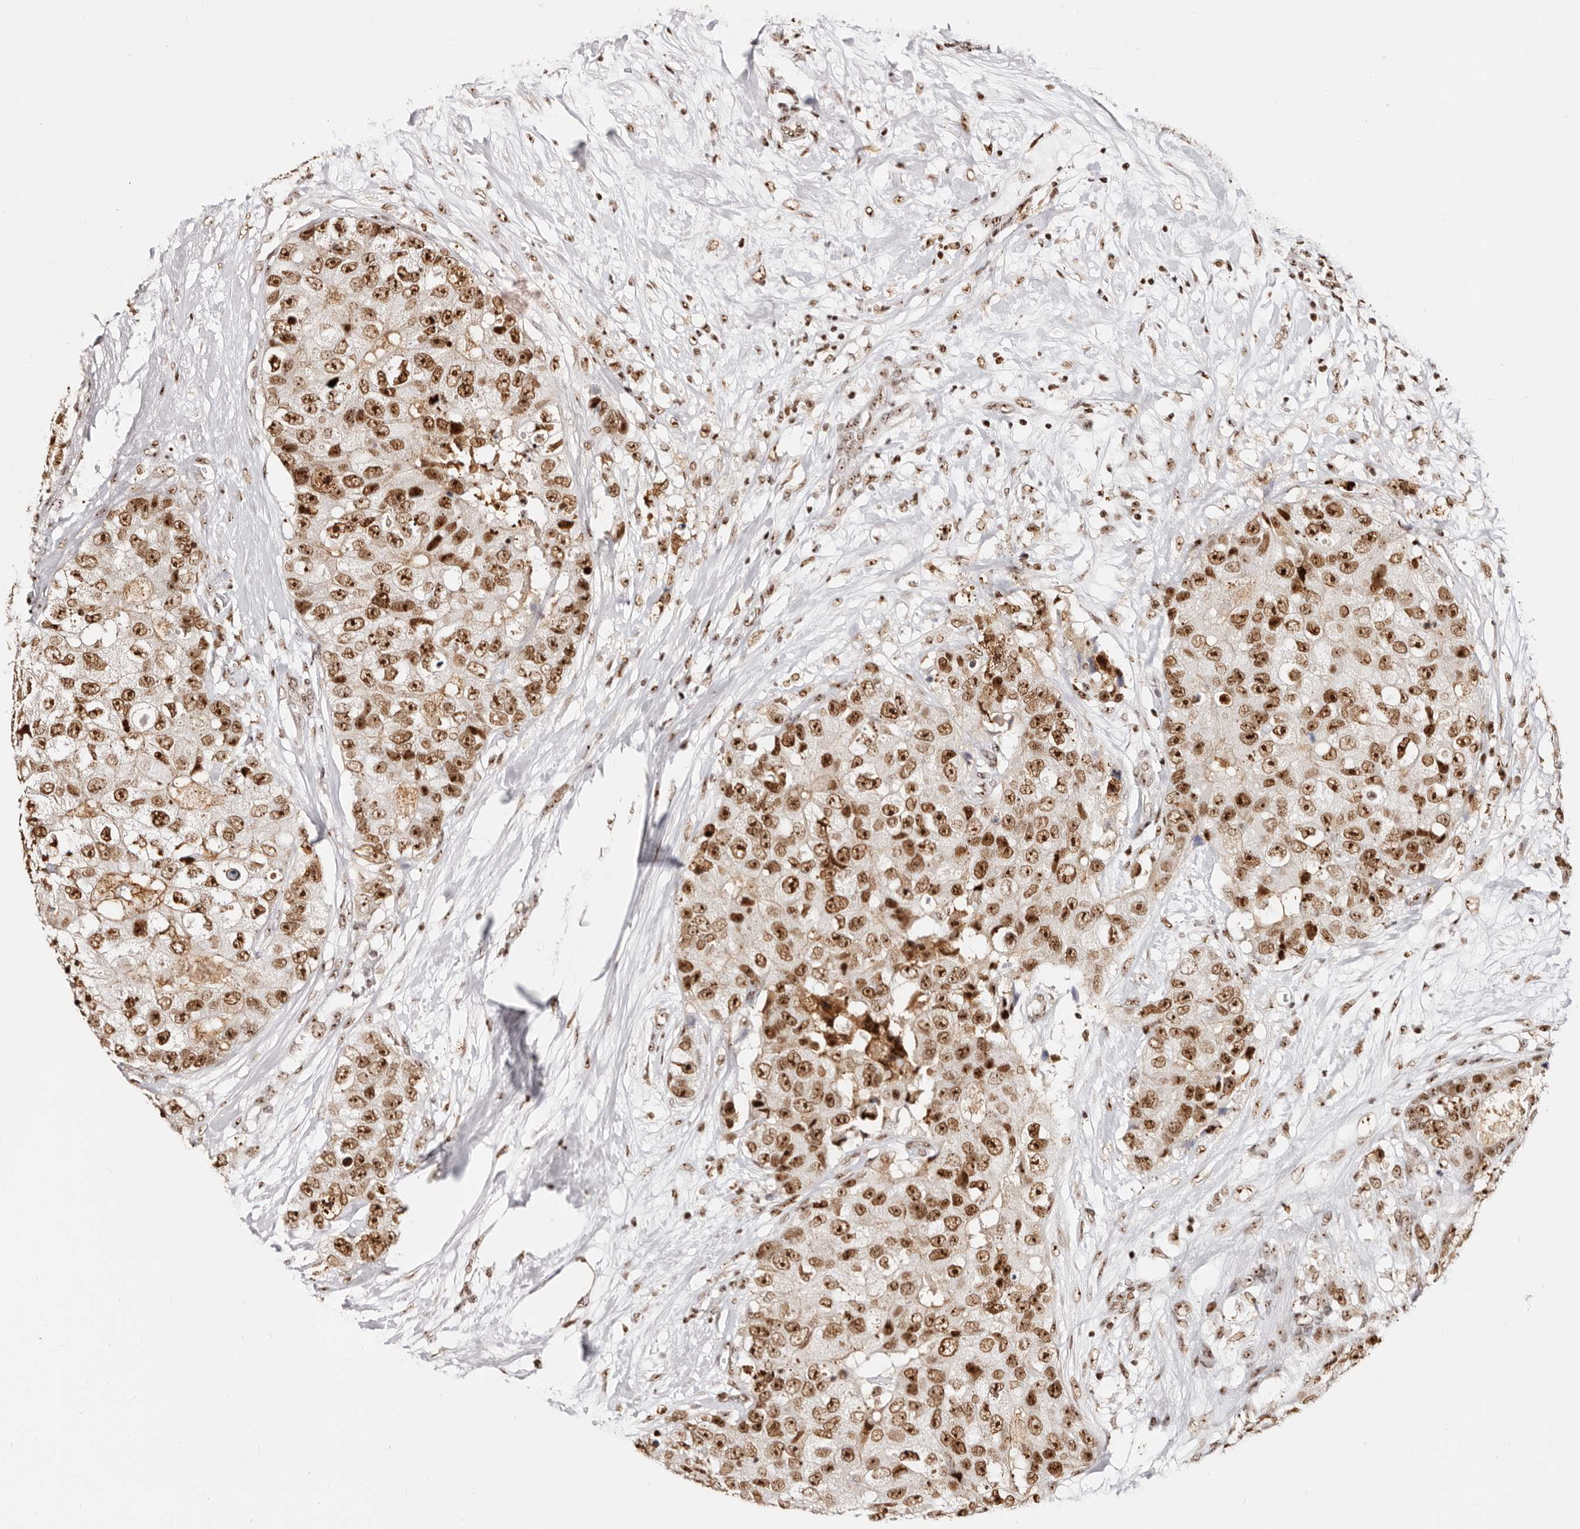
{"staining": {"intensity": "strong", "quantity": ">75%", "location": "nuclear"}, "tissue": "breast cancer", "cell_type": "Tumor cells", "image_type": "cancer", "snomed": [{"axis": "morphology", "description": "Duct carcinoma"}, {"axis": "topography", "description": "Breast"}], "caption": "A photomicrograph of breast cancer (invasive ductal carcinoma) stained for a protein reveals strong nuclear brown staining in tumor cells.", "gene": "IQGAP3", "patient": {"sex": "female", "age": 62}}